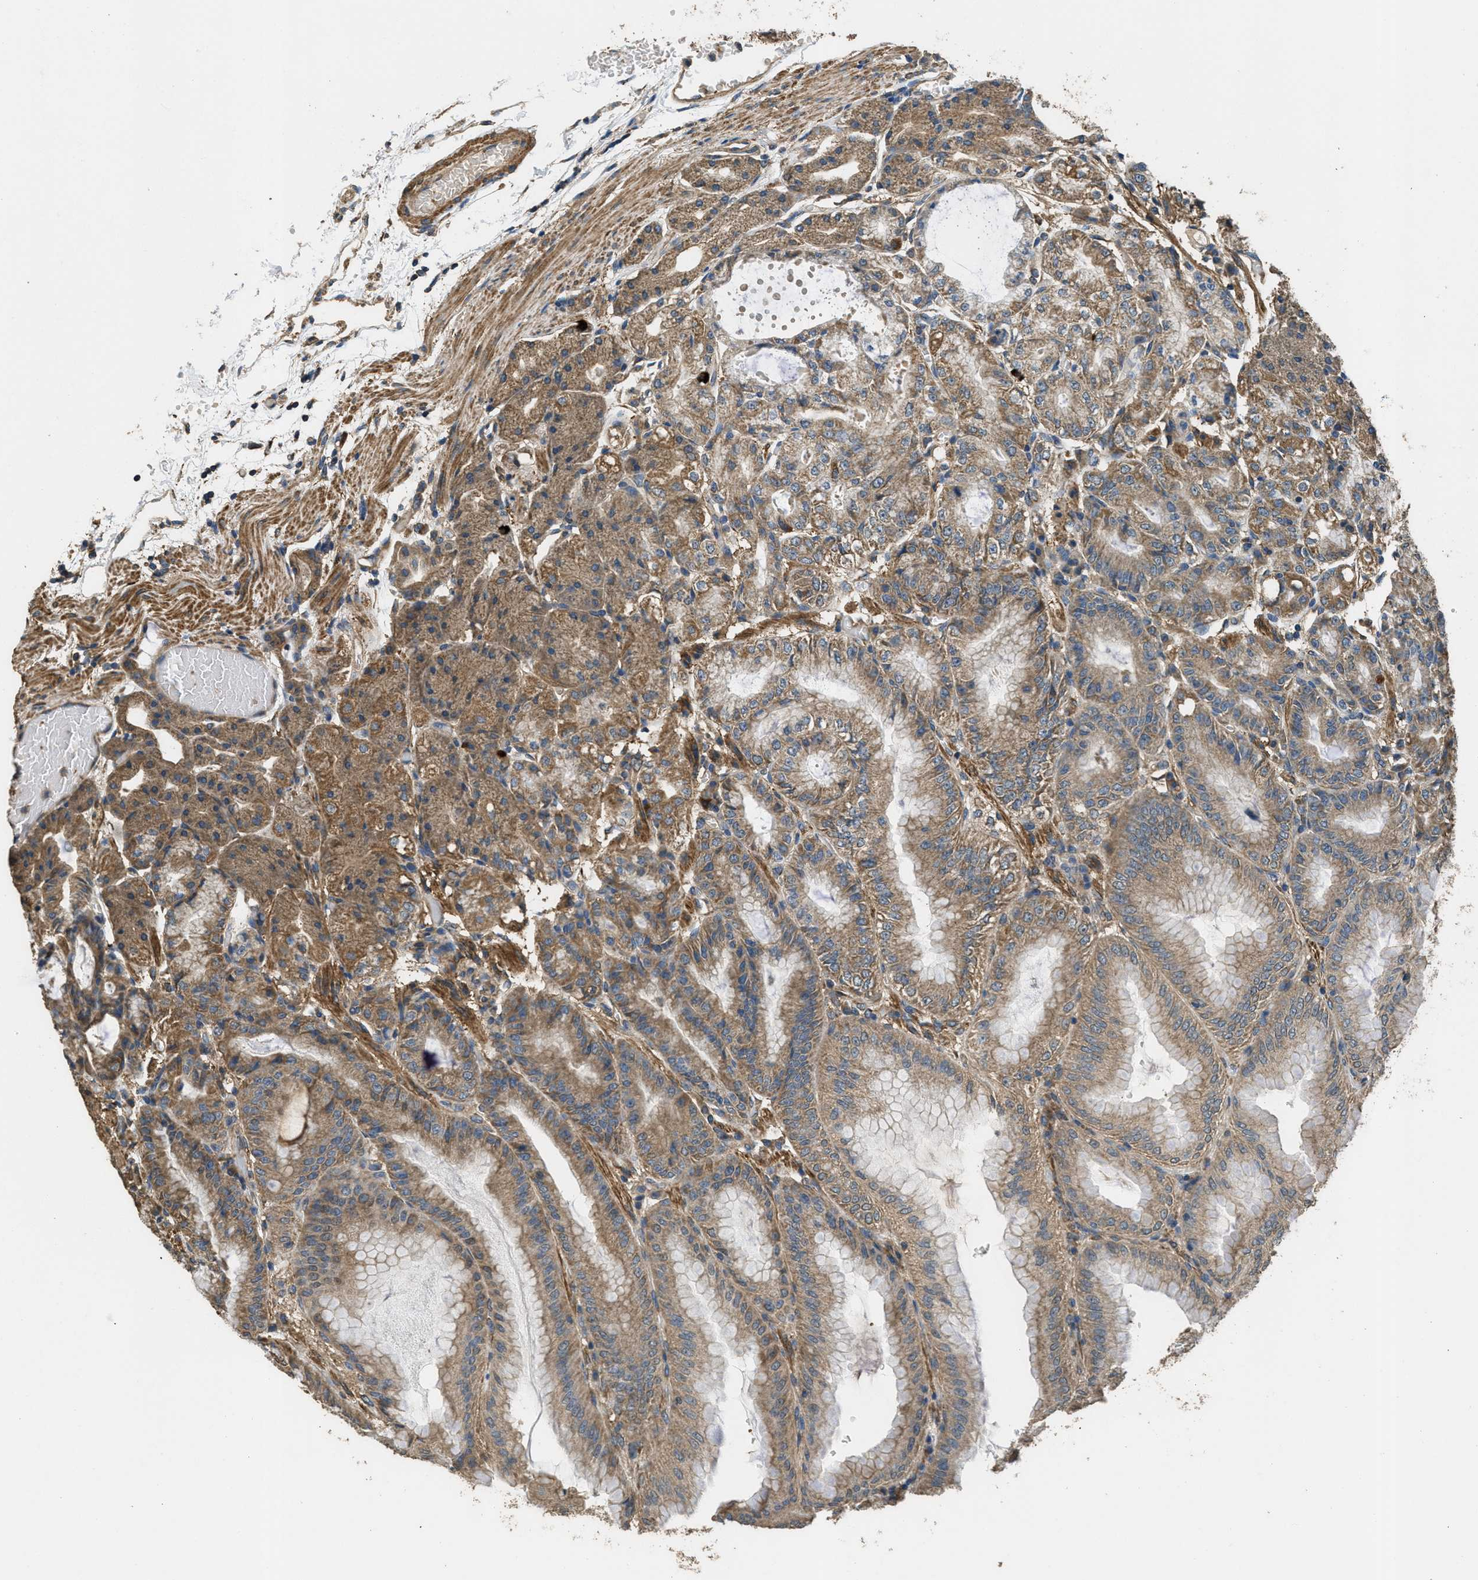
{"staining": {"intensity": "moderate", "quantity": ">75%", "location": "cytoplasmic/membranous"}, "tissue": "stomach", "cell_type": "Glandular cells", "image_type": "normal", "snomed": [{"axis": "morphology", "description": "Normal tissue, NOS"}, {"axis": "topography", "description": "Stomach, lower"}], "caption": "IHC histopathology image of unremarkable stomach: human stomach stained using immunohistochemistry (IHC) demonstrates medium levels of moderate protein expression localized specifically in the cytoplasmic/membranous of glandular cells, appearing as a cytoplasmic/membranous brown color.", "gene": "THBS2", "patient": {"sex": "male", "age": 71}}